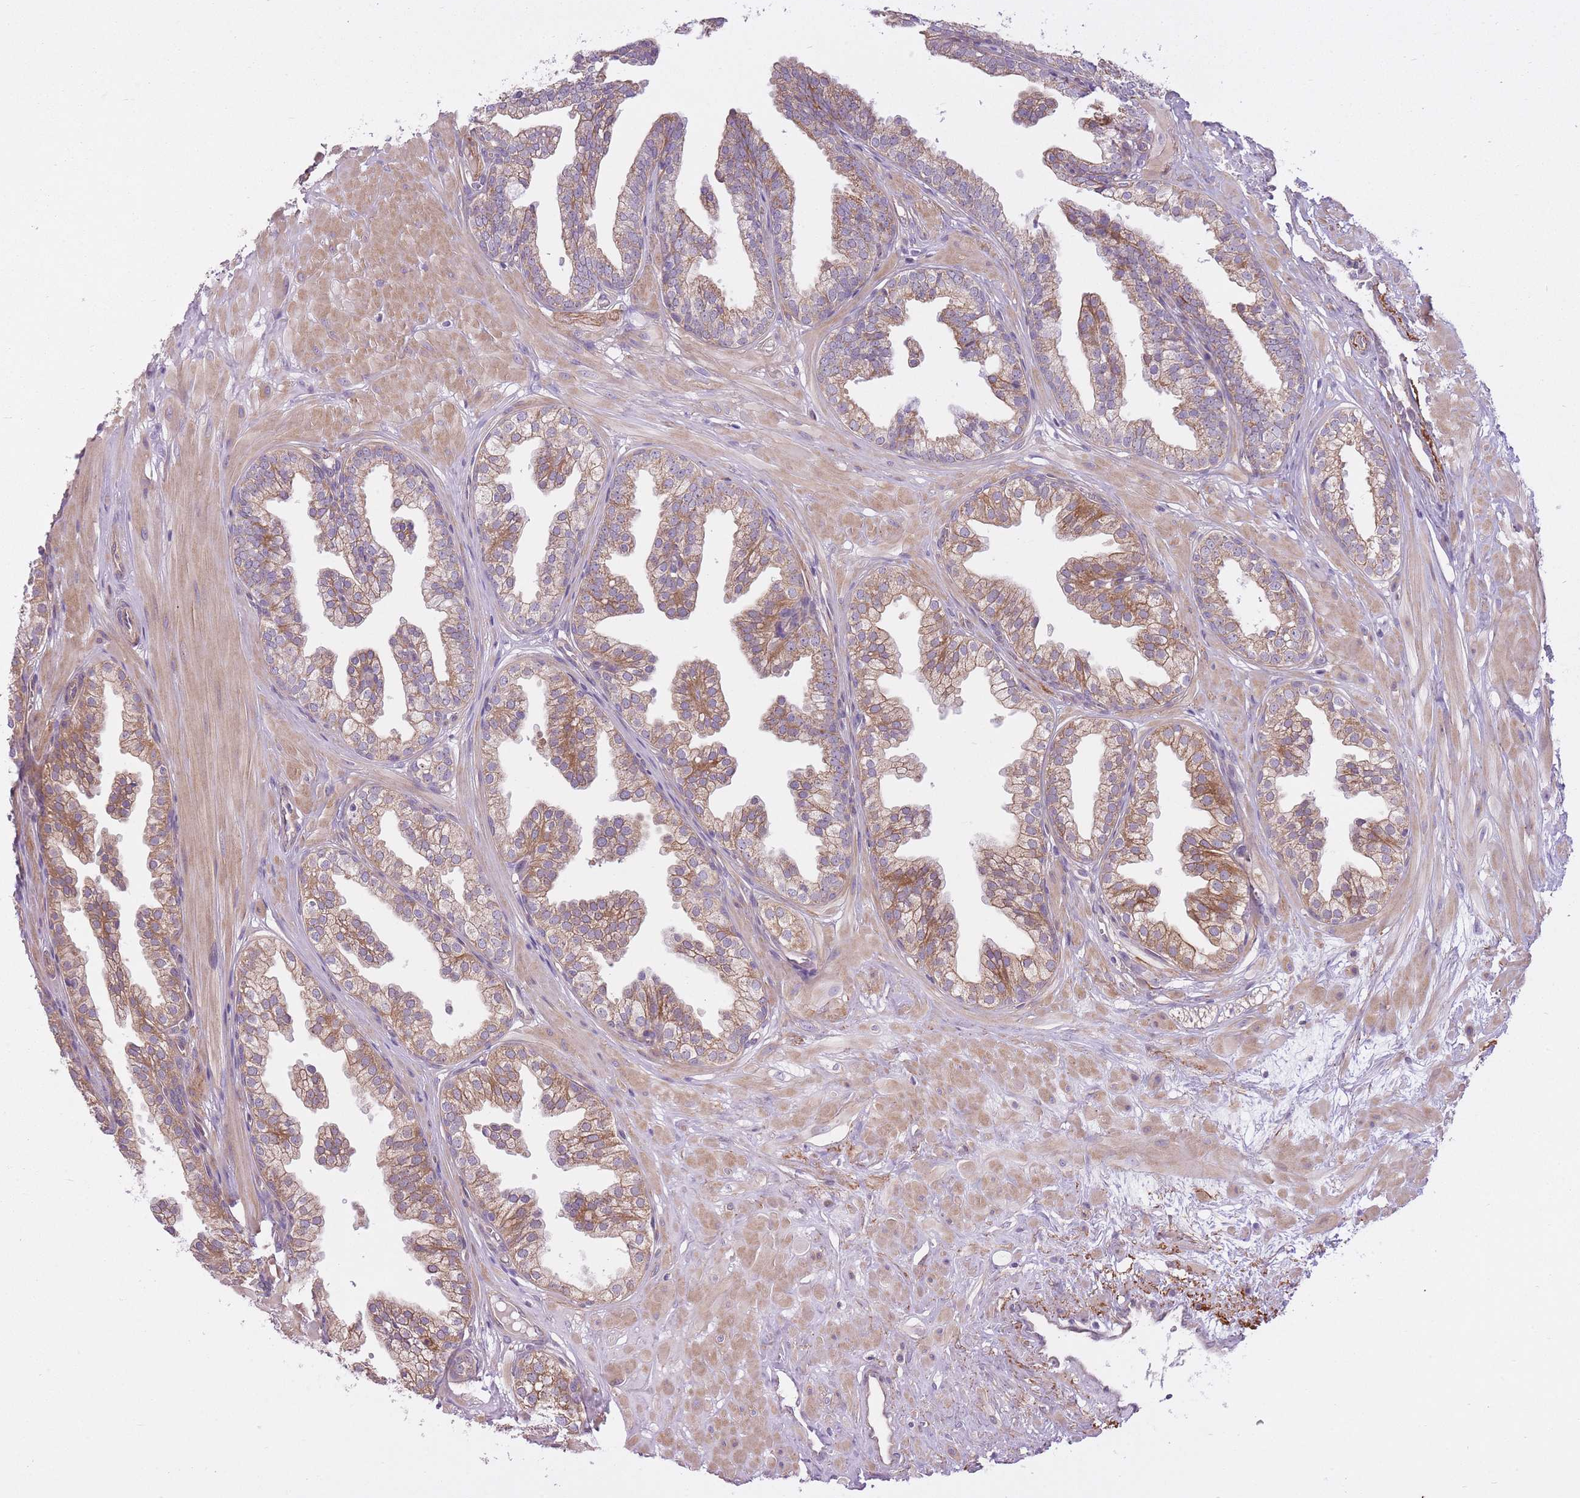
{"staining": {"intensity": "moderate", "quantity": "25%-75%", "location": "cytoplasmic/membranous"}, "tissue": "prostate", "cell_type": "Glandular cells", "image_type": "normal", "snomed": [{"axis": "morphology", "description": "Normal tissue, NOS"}, {"axis": "topography", "description": "Prostate"}, {"axis": "topography", "description": "Peripheral nerve tissue"}], "caption": "IHC histopathology image of benign human prostate stained for a protein (brown), which exhibits medium levels of moderate cytoplasmic/membranous staining in approximately 25%-75% of glandular cells.", "gene": "REV1", "patient": {"sex": "male", "age": 55}}